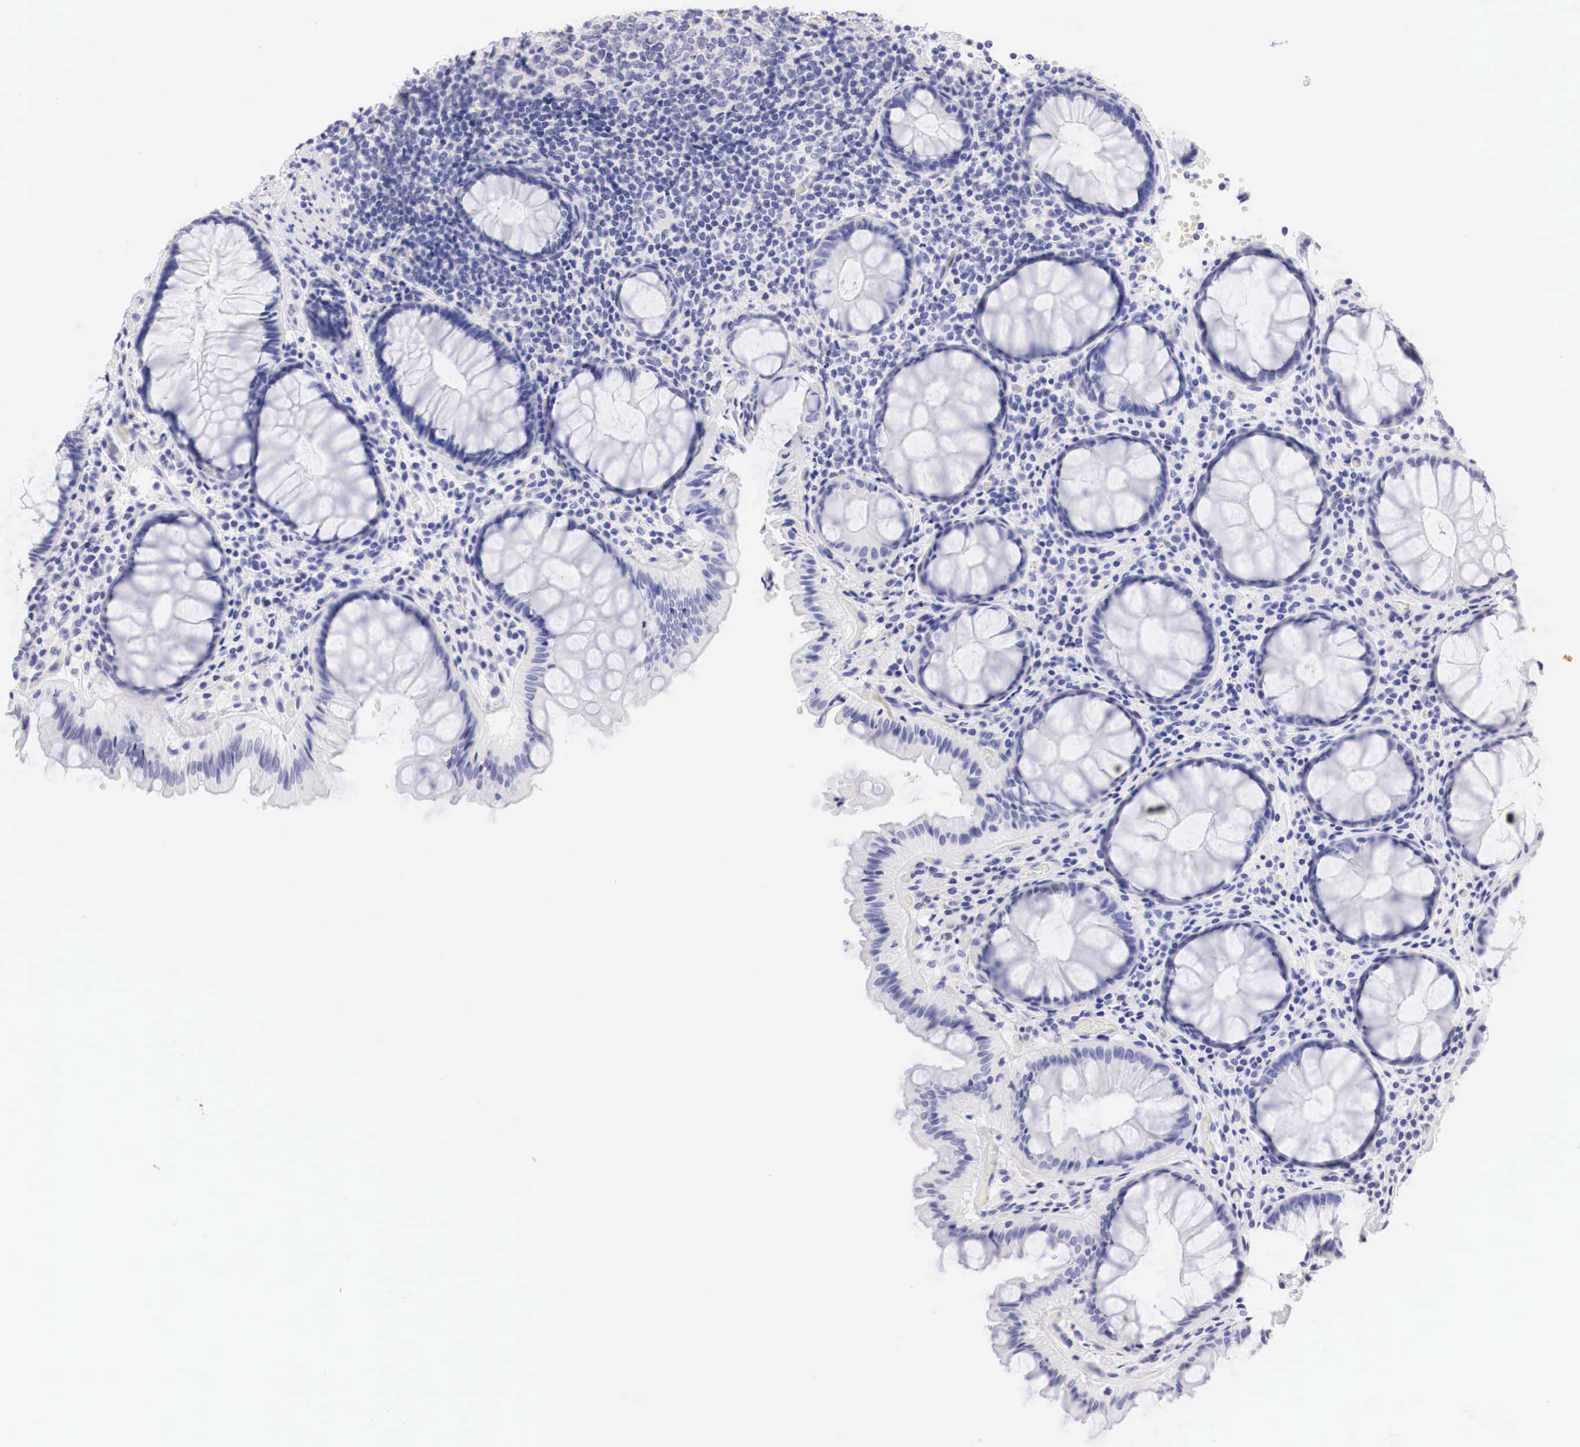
{"staining": {"intensity": "negative", "quantity": "none", "location": "none"}, "tissue": "rectum", "cell_type": "Glandular cells", "image_type": "normal", "snomed": [{"axis": "morphology", "description": "Normal tissue, NOS"}, {"axis": "topography", "description": "Rectum"}], "caption": "This micrograph is of benign rectum stained with immunohistochemistry to label a protein in brown with the nuclei are counter-stained blue. There is no expression in glandular cells. Brightfield microscopy of immunohistochemistry stained with DAB (brown) and hematoxylin (blue), captured at high magnification.", "gene": "TYR", "patient": {"sex": "male", "age": 77}}